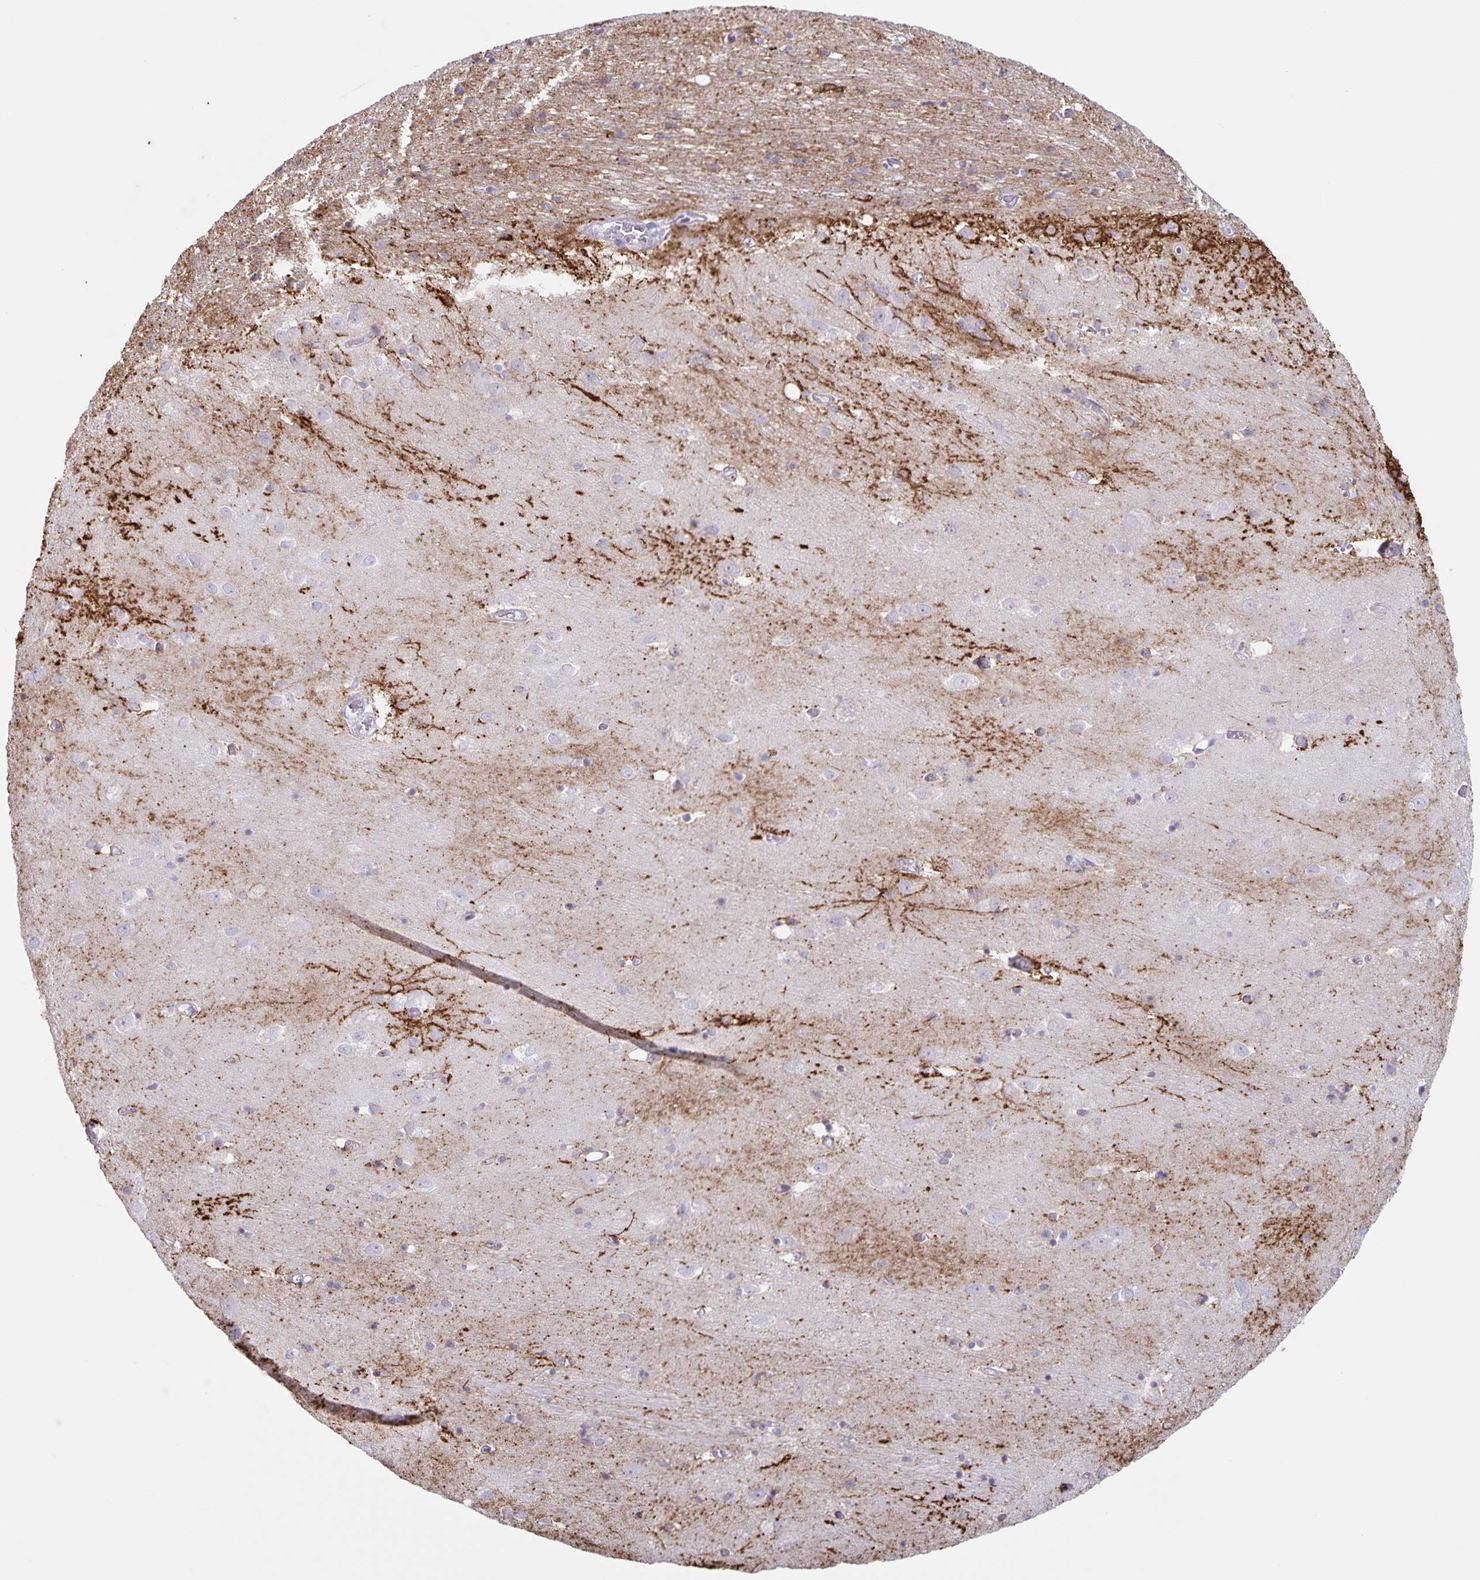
{"staining": {"intensity": "strong", "quantity": "<25%", "location": "cytoplasmic/membranous"}, "tissue": "caudate", "cell_type": "Glial cells", "image_type": "normal", "snomed": [{"axis": "morphology", "description": "Normal tissue, NOS"}, {"axis": "topography", "description": "Lateral ventricle wall"}, {"axis": "topography", "description": "Hippocampus"}], "caption": "Protein staining shows strong cytoplasmic/membranous expression in about <25% of glial cells in benign caudate.", "gene": "AQP4", "patient": {"sex": "female", "age": 63}}